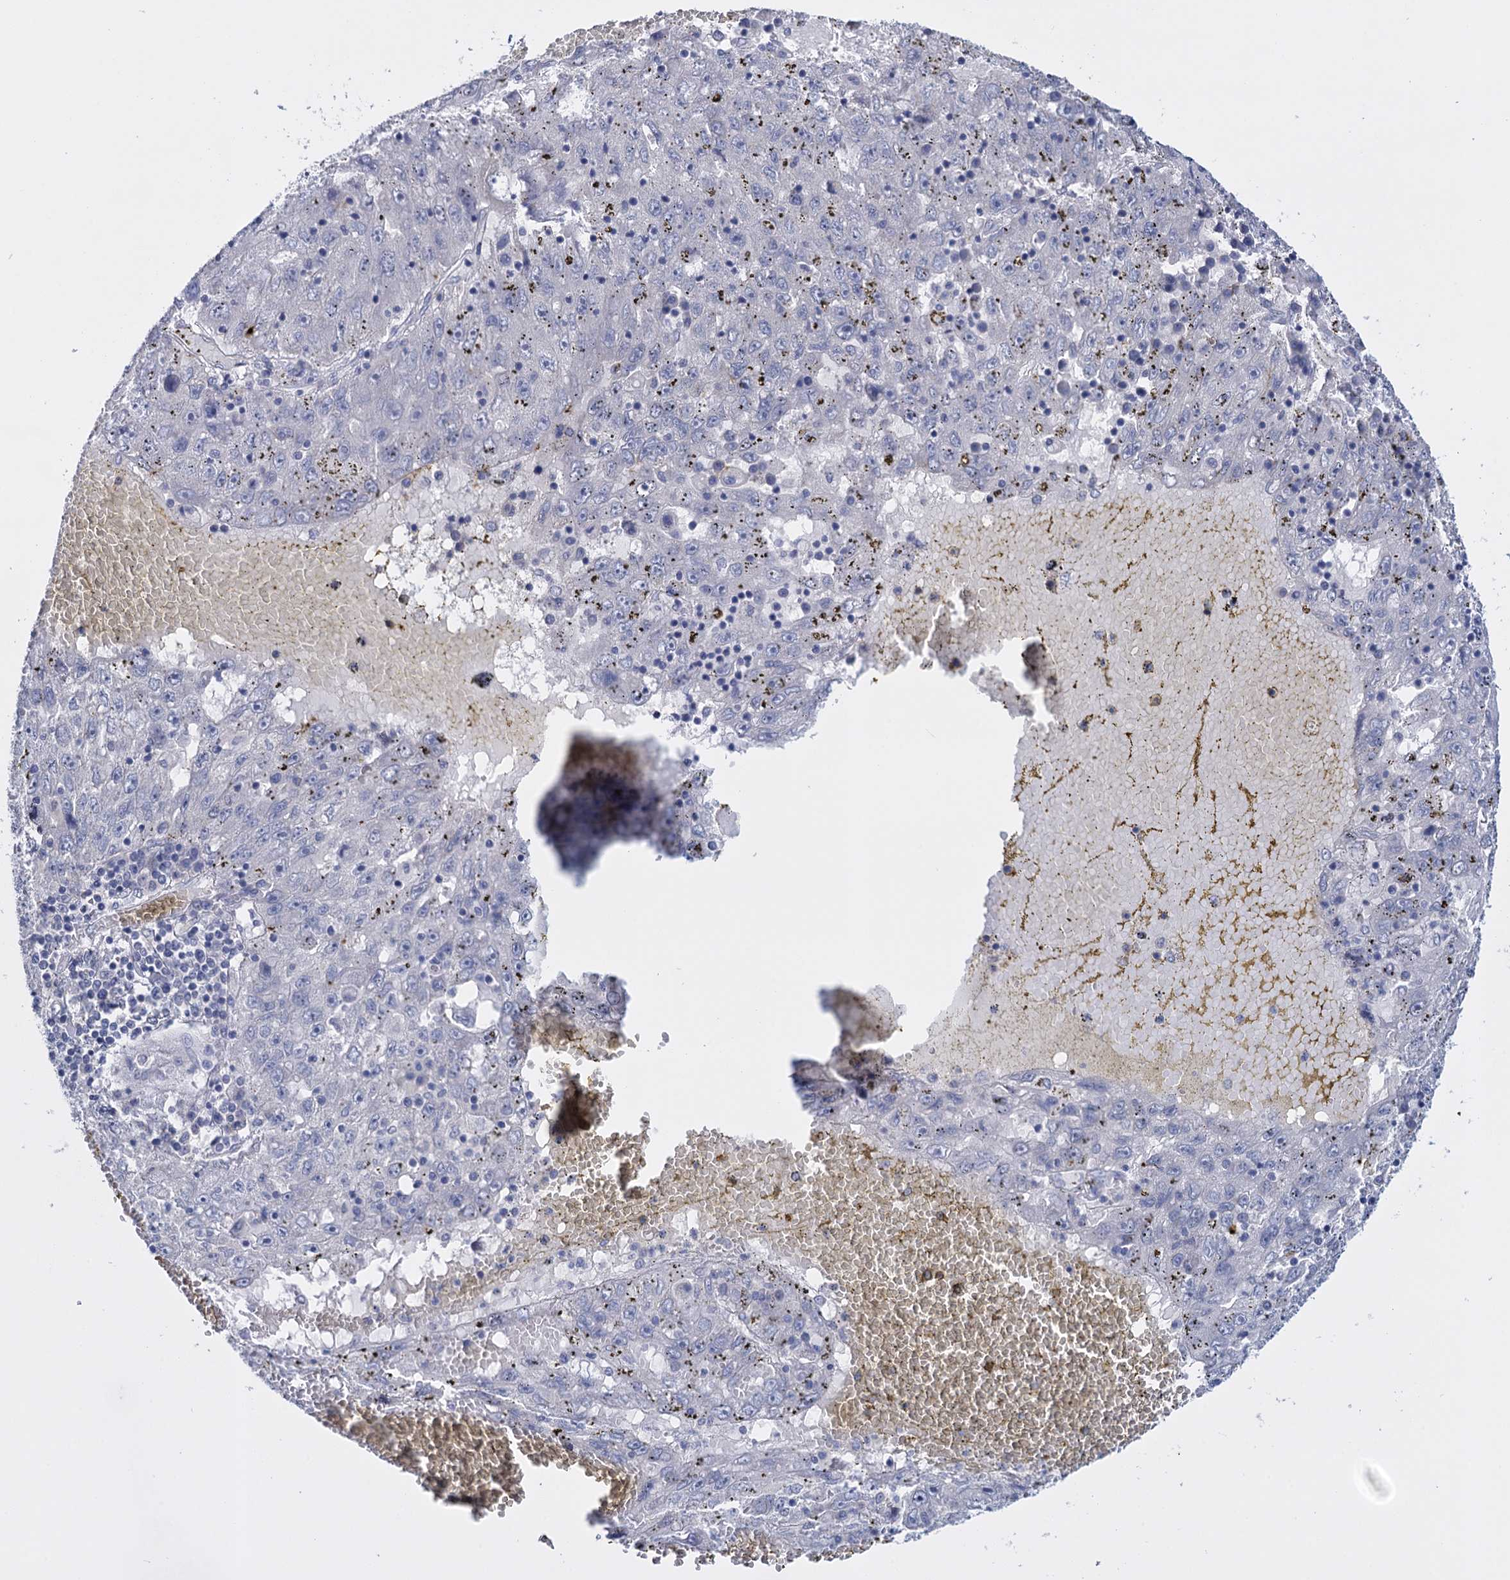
{"staining": {"intensity": "negative", "quantity": "none", "location": "none"}, "tissue": "liver cancer", "cell_type": "Tumor cells", "image_type": "cancer", "snomed": [{"axis": "morphology", "description": "Carcinoma, Hepatocellular, NOS"}, {"axis": "topography", "description": "Liver"}], "caption": "Liver cancer (hepatocellular carcinoma) stained for a protein using immunohistochemistry (IHC) reveals no expression tumor cells.", "gene": "GSTM2", "patient": {"sex": "male", "age": 49}}